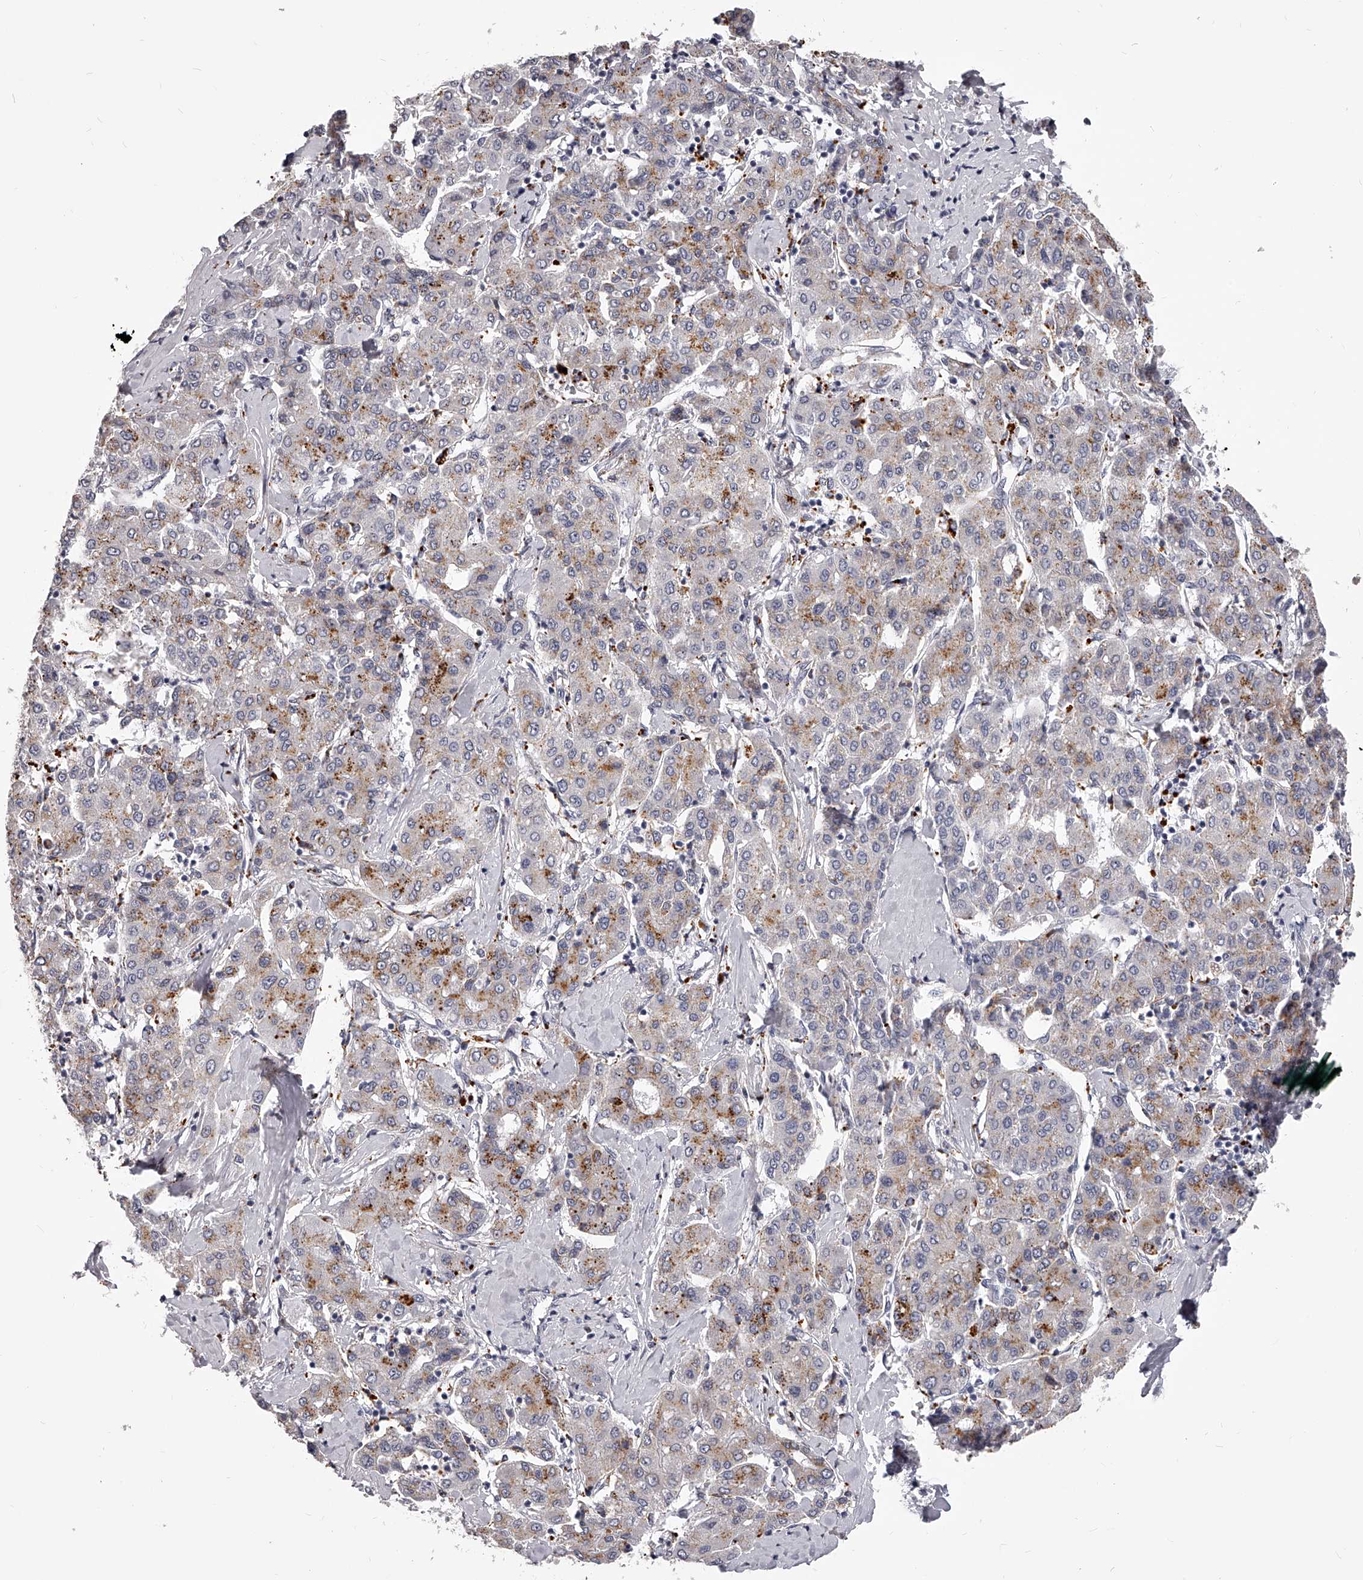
{"staining": {"intensity": "moderate", "quantity": "<25%", "location": "cytoplasmic/membranous"}, "tissue": "liver cancer", "cell_type": "Tumor cells", "image_type": "cancer", "snomed": [{"axis": "morphology", "description": "Carcinoma, Hepatocellular, NOS"}, {"axis": "topography", "description": "Liver"}], "caption": "Immunohistochemical staining of liver cancer (hepatocellular carcinoma) exhibits moderate cytoplasmic/membranous protein positivity in approximately <25% of tumor cells.", "gene": "DMRT1", "patient": {"sex": "male", "age": 65}}